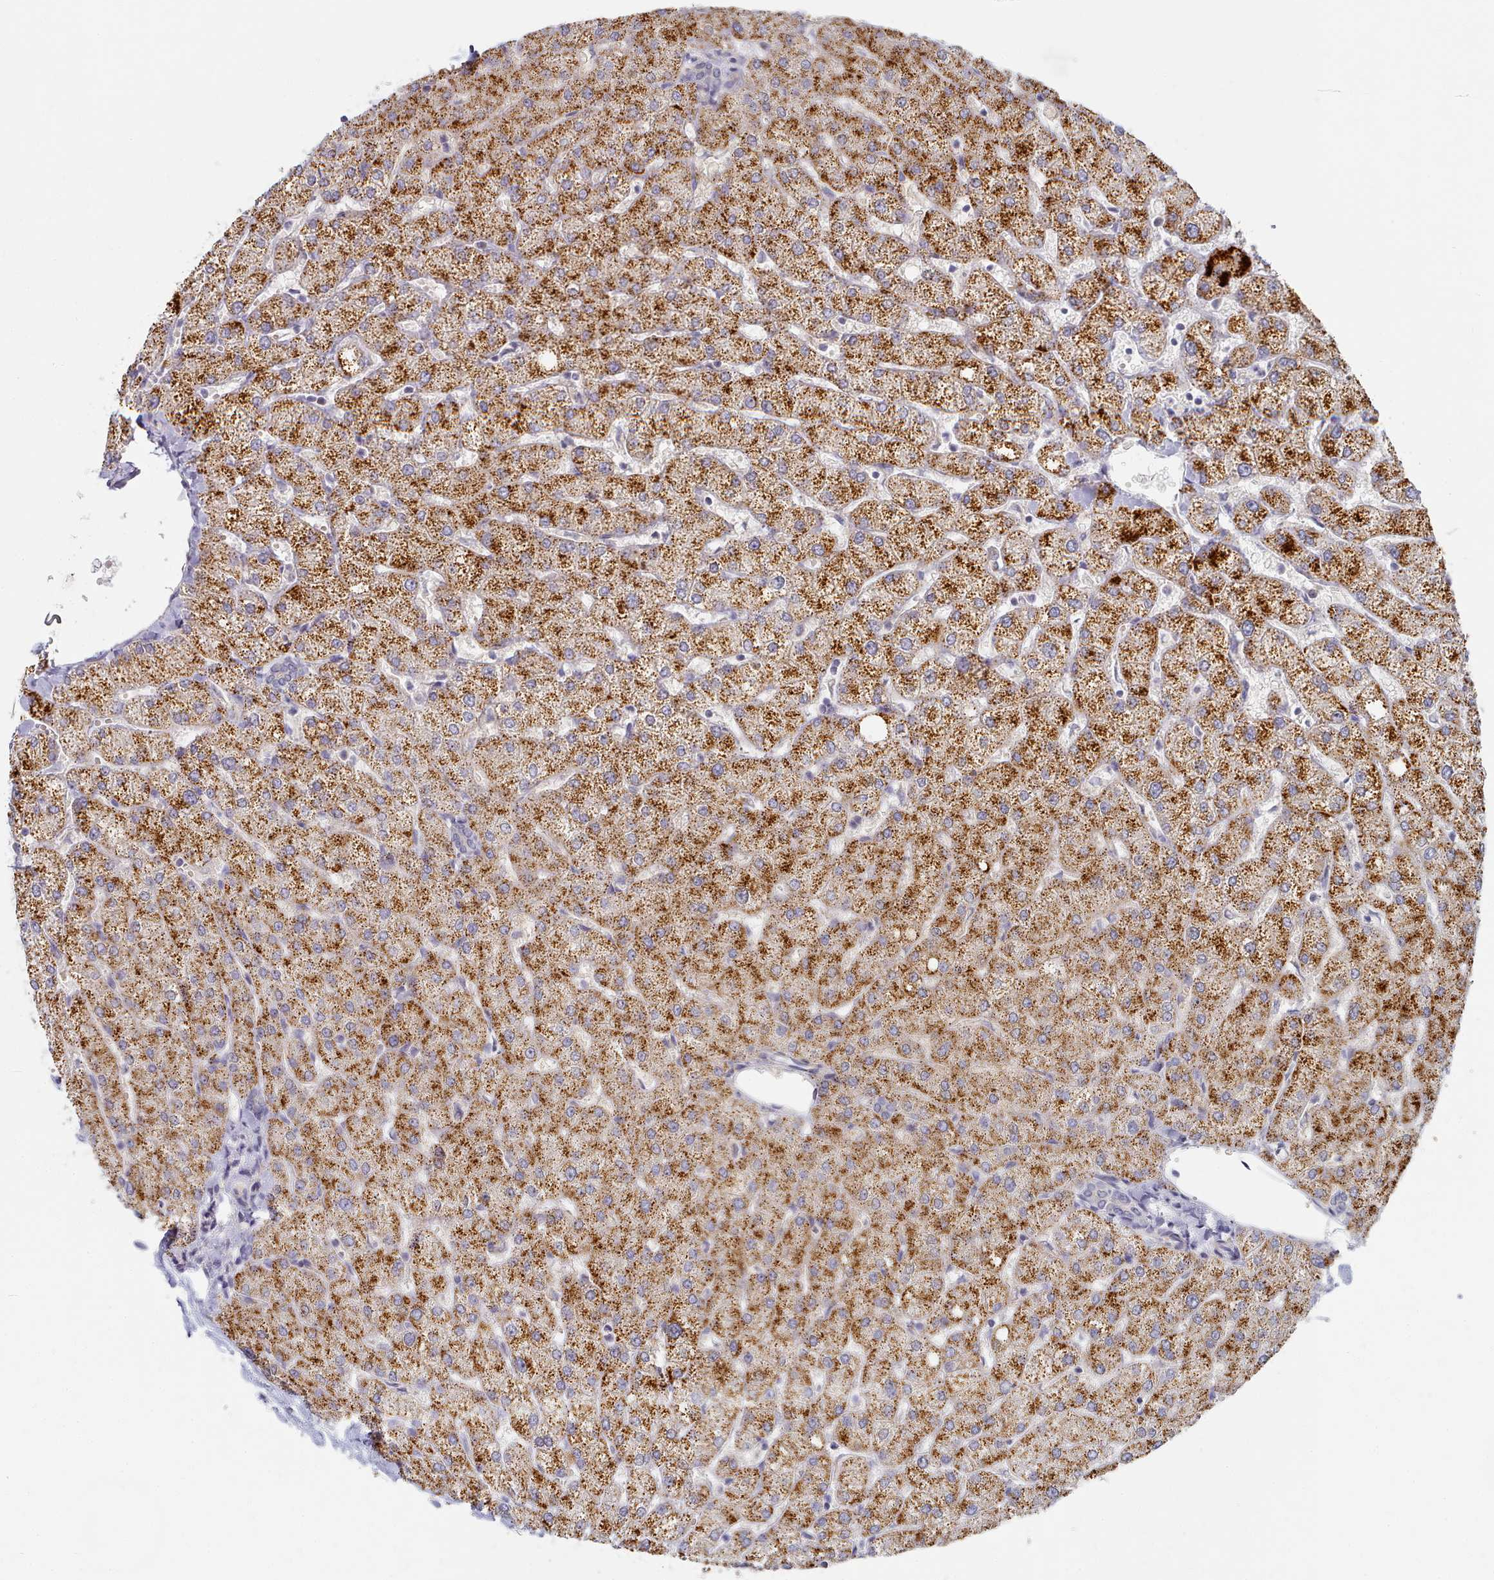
{"staining": {"intensity": "negative", "quantity": "none", "location": "none"}, "tissue": "liver", "cell_type": "Cholangiocytes", "image_type": "normal", "snomed": [{"axis": "morphology", "description": "Normal tissue, NOS"}, {"axis": "topography", "description": "Liver"}], "caption": "Image shows no significant protein positivity in cholangiocytes of normal liver. (Stains: DAB IHC with hematoxylin counter stain, Microscopy: brightfield microscopy at high magnification).", "gene": "TYW1B", "patient": {"sex": "female", "age": 54}}